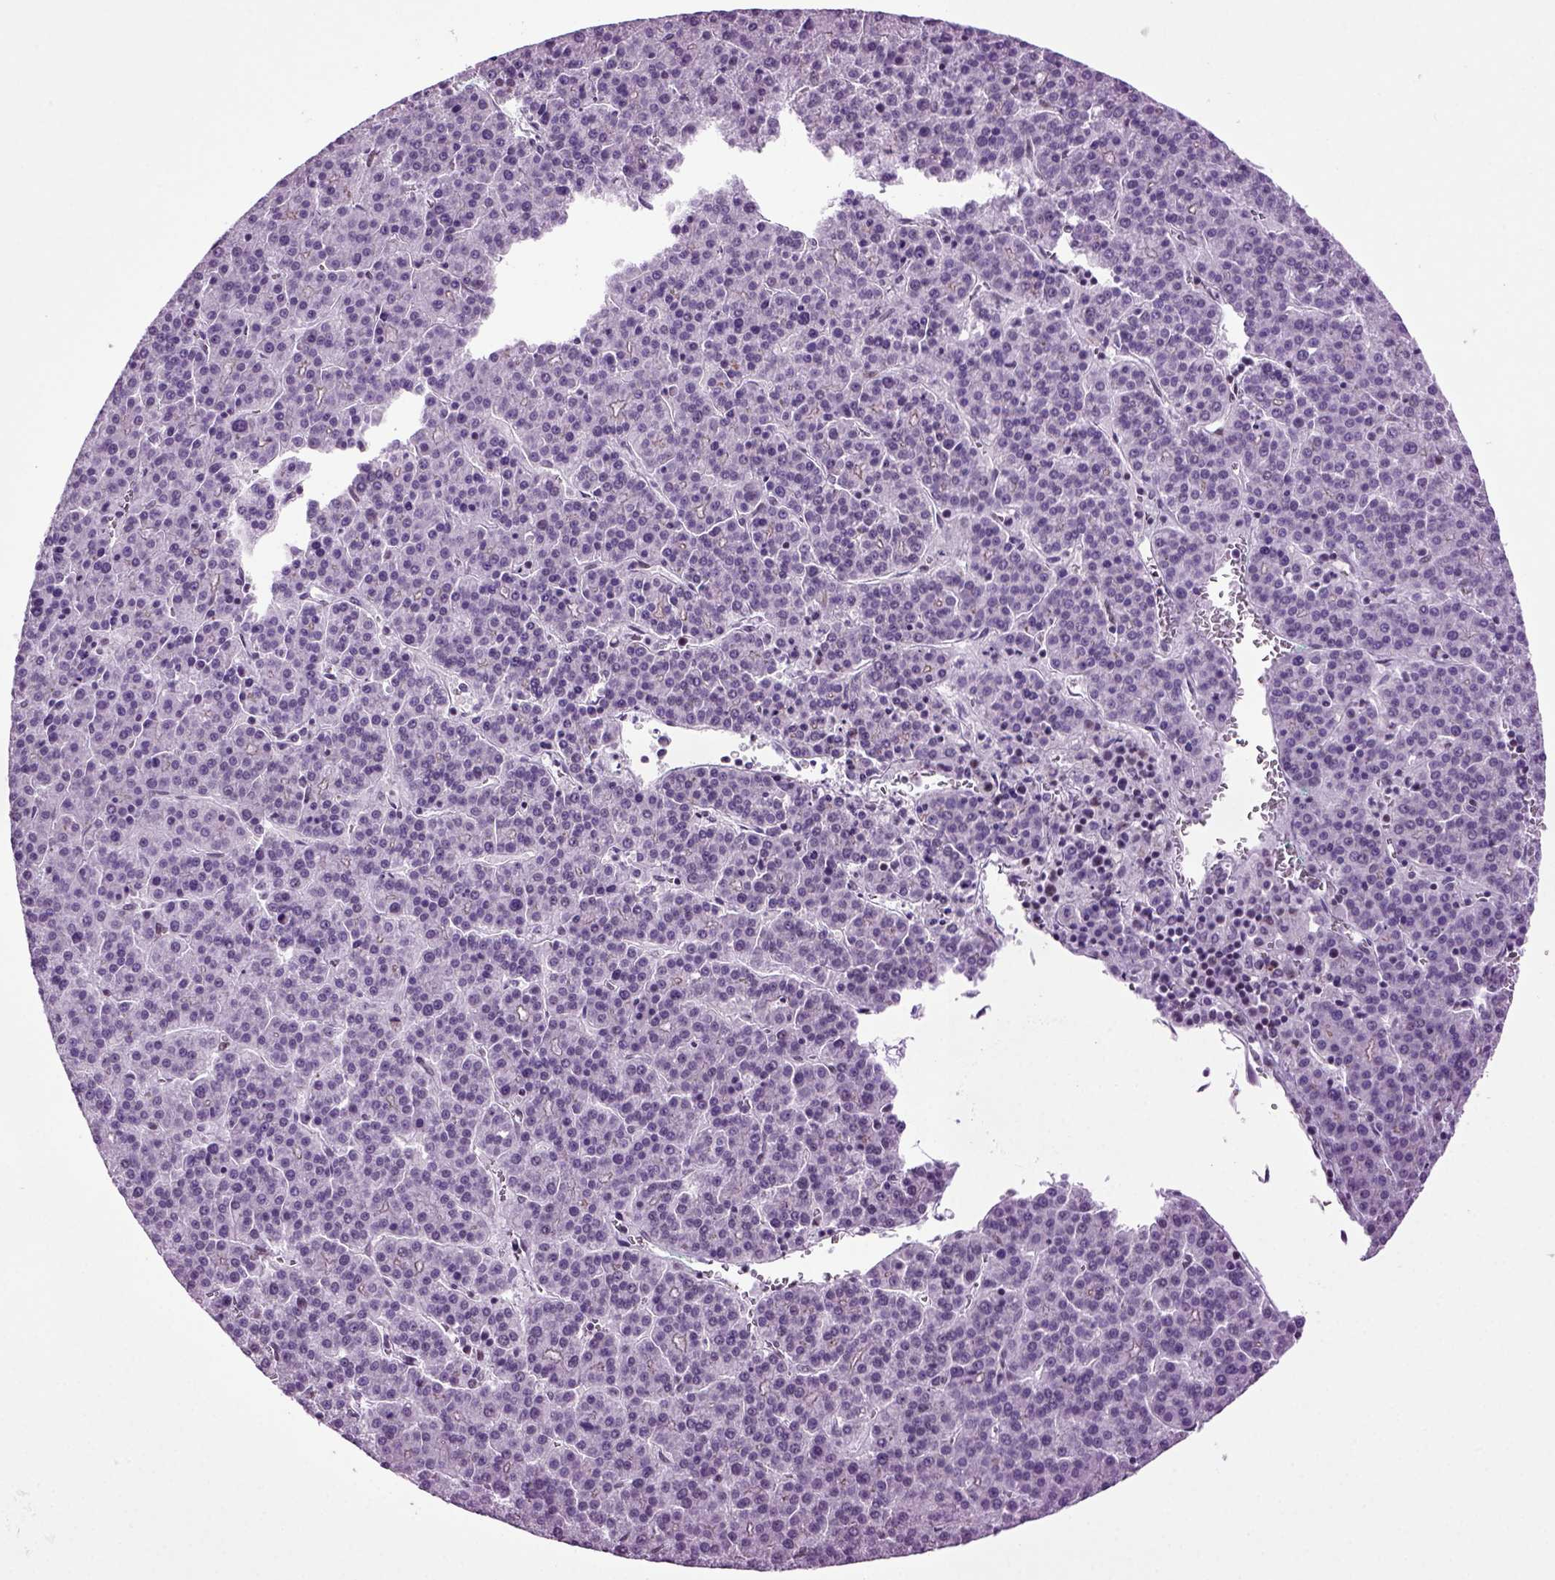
{"staining": {"intensity": "negative", "quantity": "none", "location": "none"}, "tissue": "liver cancer", "cell_type": "Tumor cells", "image_type": "cancer", "snomed": [{"axis": "morphology", "description": "Carcinoma, Hepatocellular, NOS"}, {"axis": "topography", "description": "Liver"}], "caption": "Human hepatocellular carcinoma (liver) stained for a protein using immunohistochemistry (IHC) exhibits no expression in tumor cells.", "gene": "RFX3", "patient": {"sex": "female", "age": 58}}